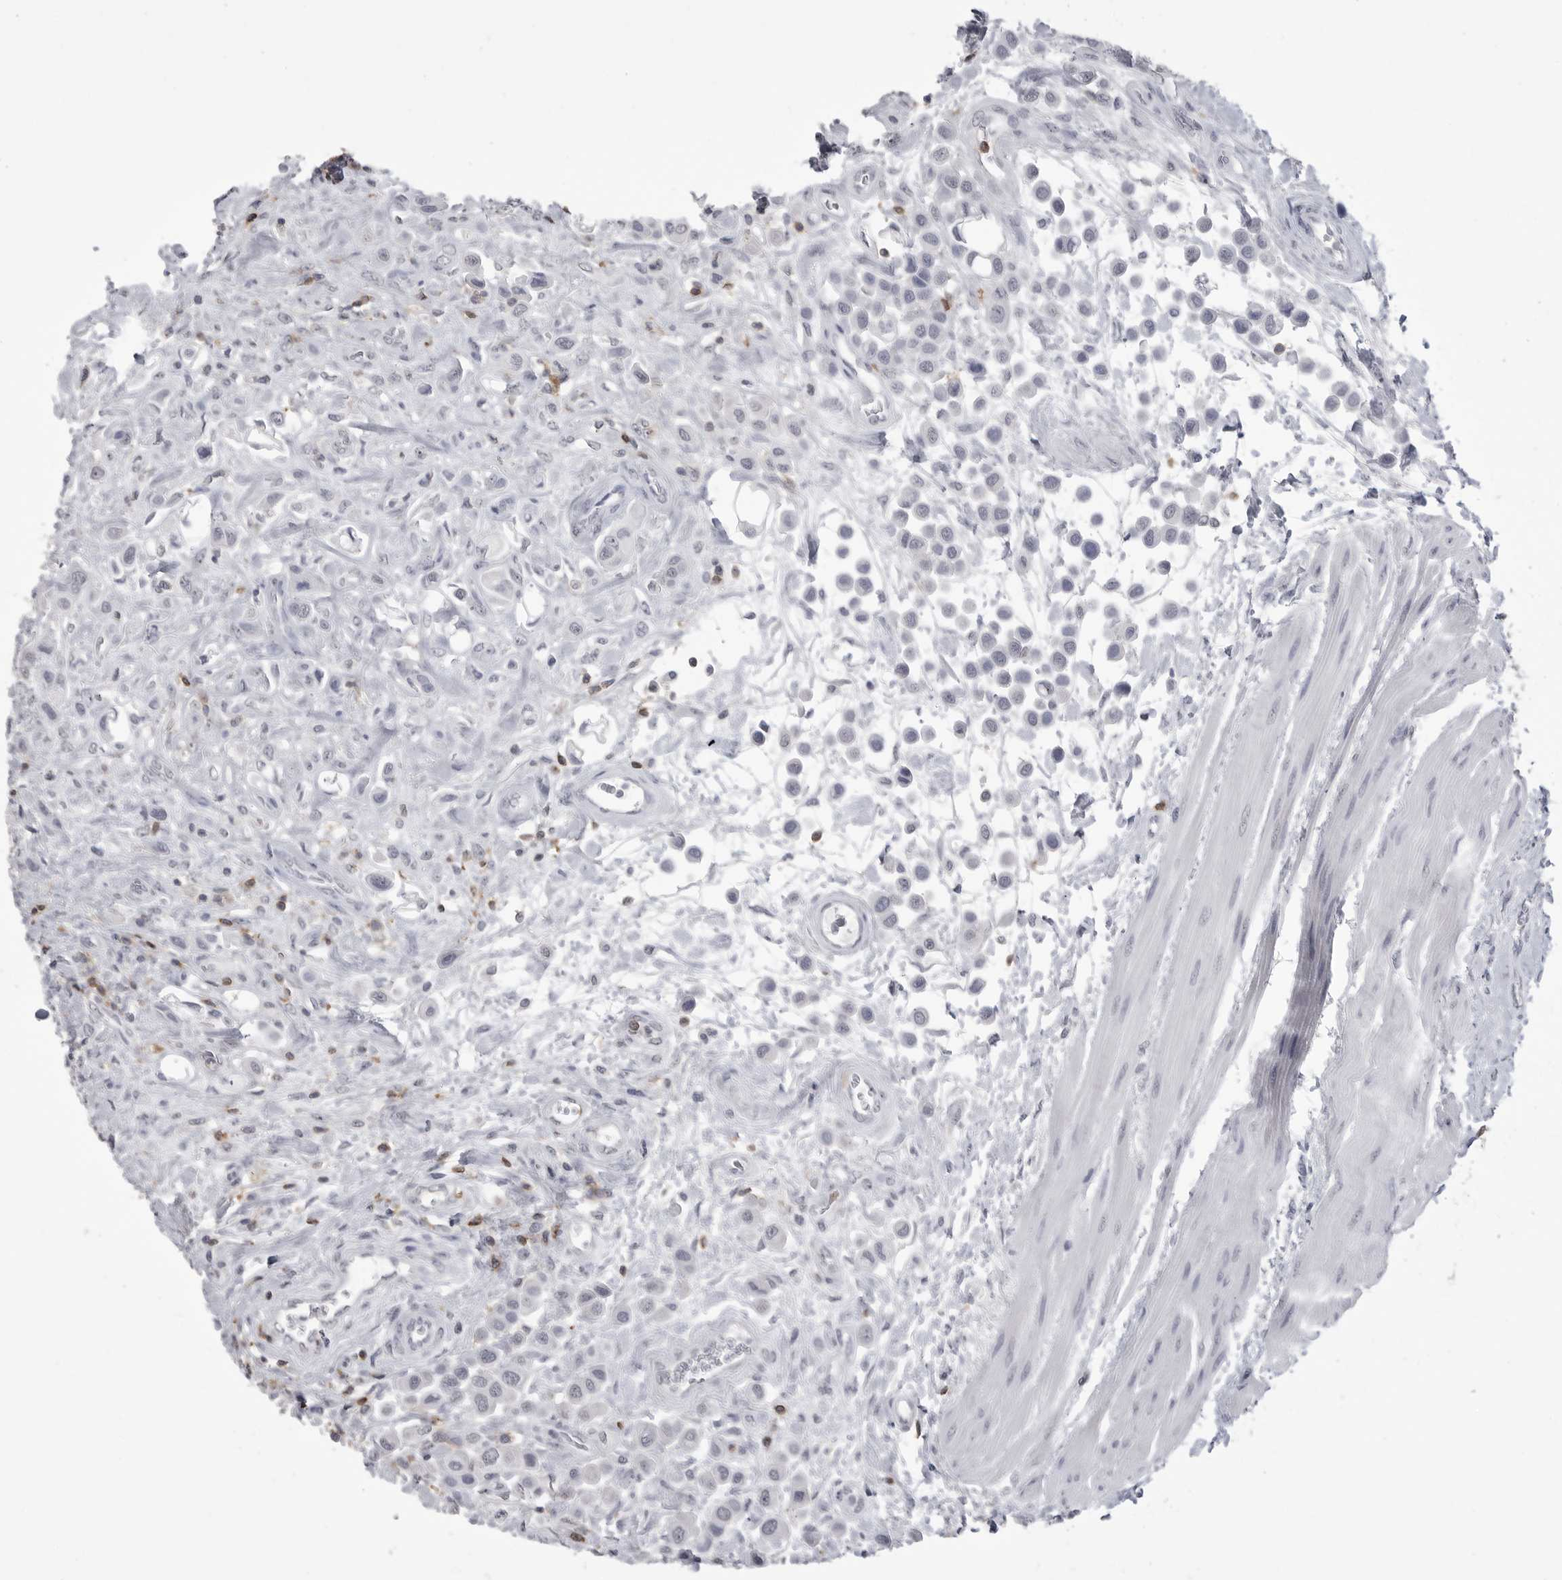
{"staining": {"intensity": "negative", "quantity": "none", "location": "none"}, "tissue": "urothelial cancer", "cell_type": "Tumor cells", "image_type": "cancer", "snomed": [{"axis": "morphology", "description": "Urothelial carcinoma, High grade"}, {"axis": "topography", "description": "Urinary bladder"}], "caption": "Protein analysis of urothelial carcinoma (high-grade) demonstrates no significant positivity in tumor cells.", "gene": "ITGAL", "patient": {"sex": "male", "age": 50}}